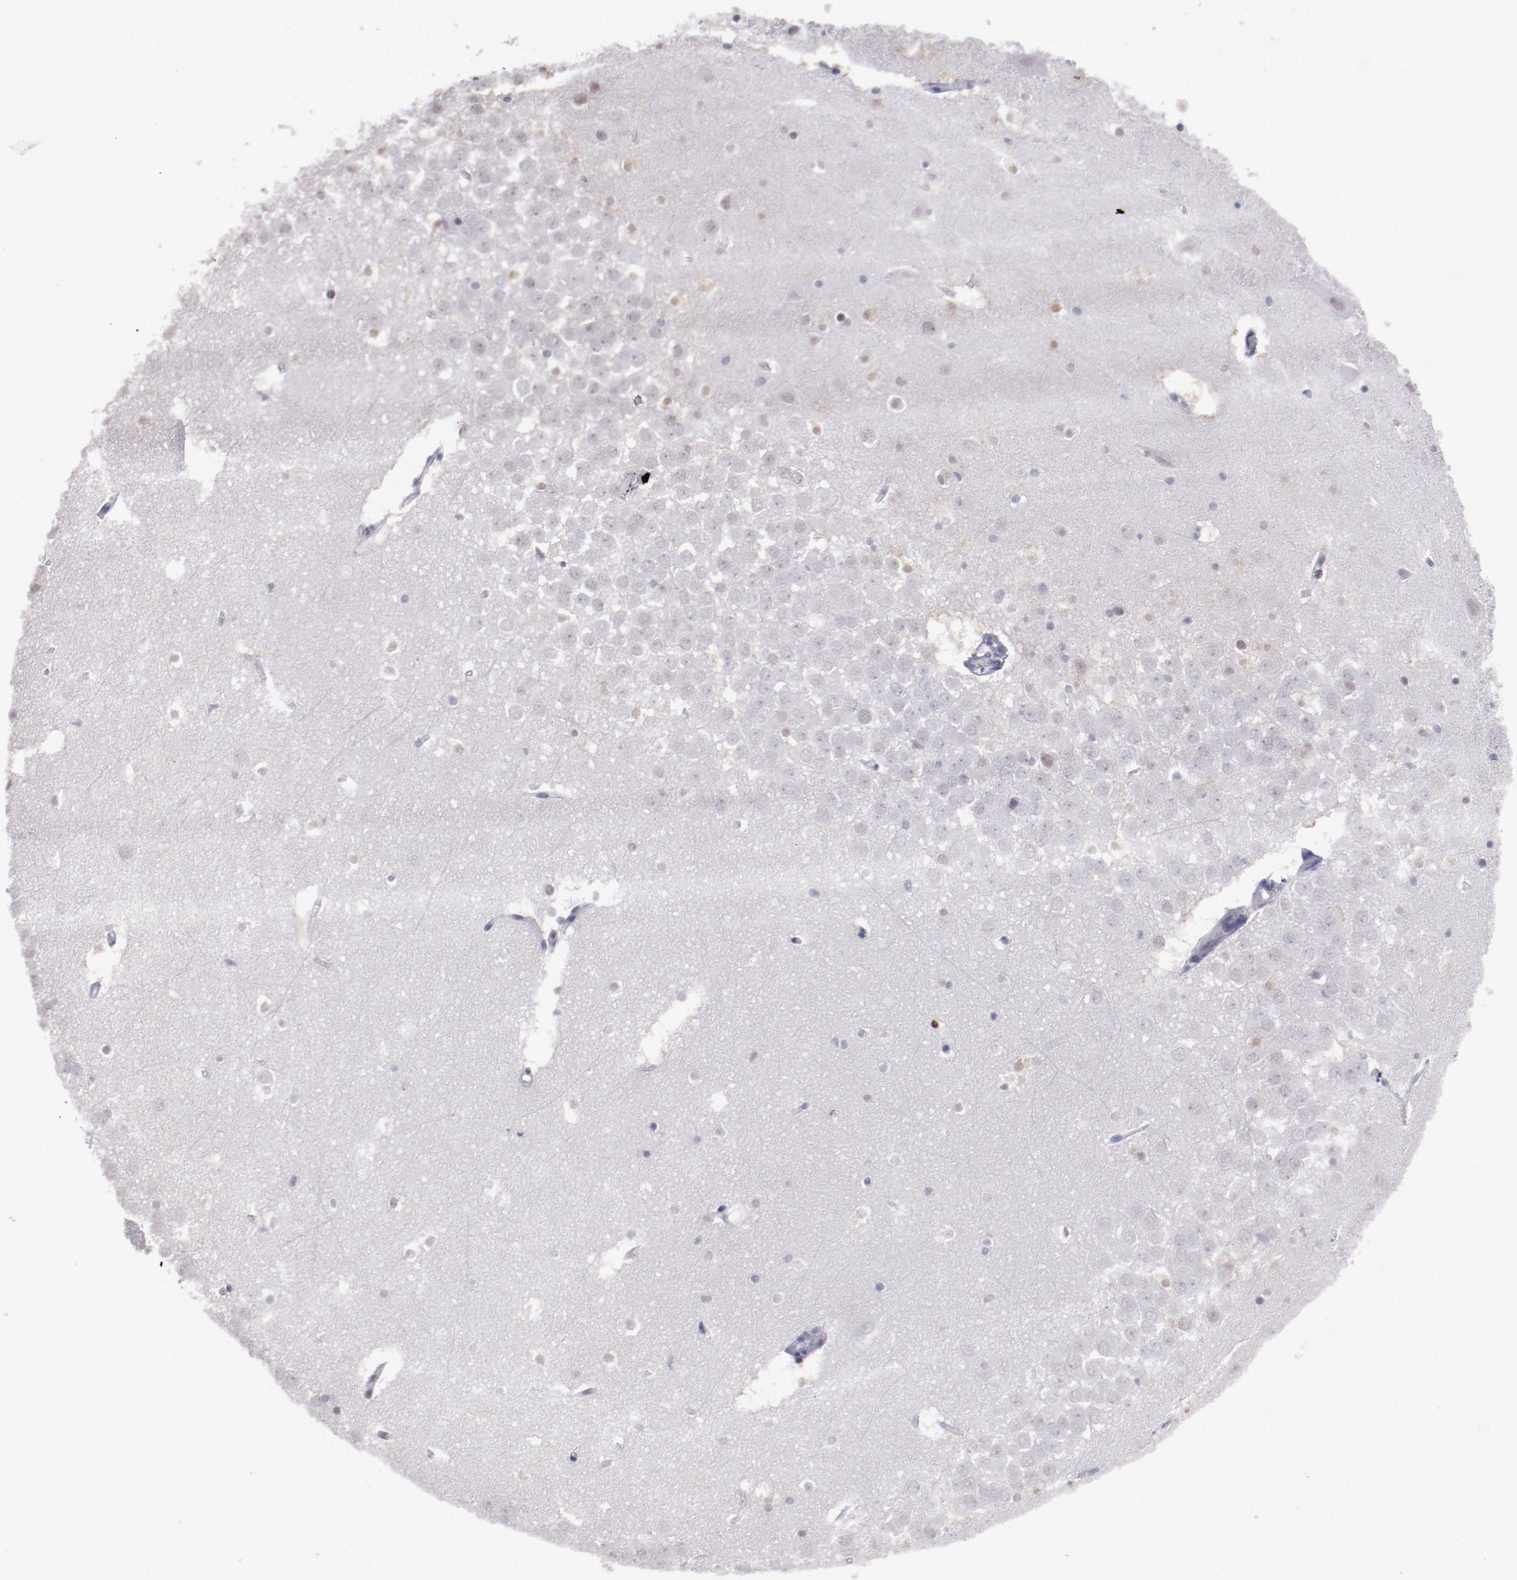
{"staining": {"intensity": "weak", "quantity": "<25%", "location": "nuclear"}, "tissue": "hippocampus", "cell_type": "Glial cells", "image_type": "normal", "snomed": [{"axis": "morphology", "description": "Normal tissue, NOS"}, {"axis": "topography", "description": "Hippocampus"}], "caption": "Image shows no significant protein expression in glial cells of benign hippocampus.", "gene": "IRF4", "patient": {"sex": "male", "age": 45}}